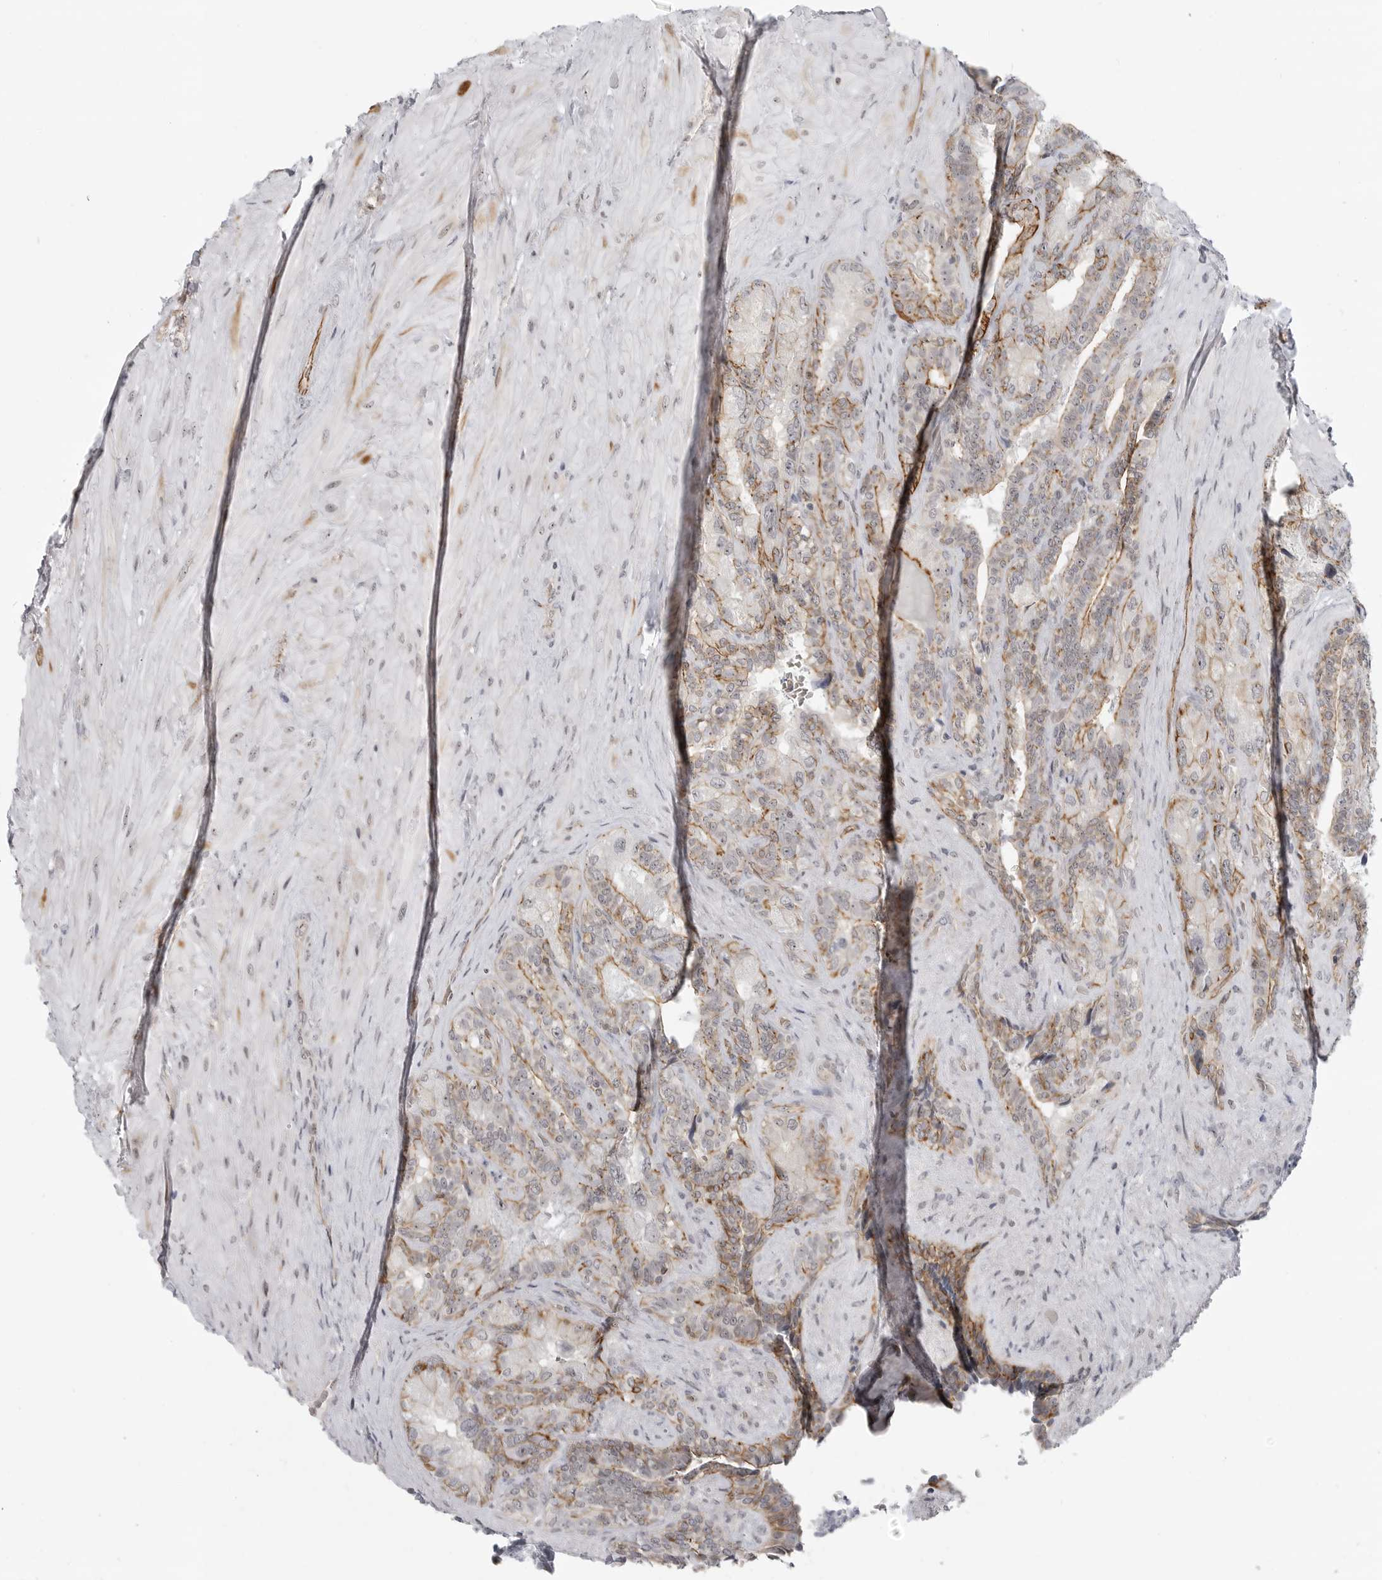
{"staining": {"intensity": "moderate", "quantity": "25%-75%", "location": "cytoplasmic/membranous"}, "tissue": "seminal vesicle", "cell_type": "Glandular cells", "image_type": "normal", "snomed": [{"axis": "morphology", "description": "Normal tissue, NOS"}, {"axis": "topography", "description": "Prostate"}, {"axis": "topography", "description": "Seminal veicle"}], "caption": "Protein staining exhibits moderate cytoplasmic/membranous positivity in about 25%-75% of glandular cells in benign seminal vesicle. (DAB (3,3'-diaminobenzidine) IHC, brown staining for protein, blue staining for nuclei).", "gene": "CEP295NL", "patient": {"sex": "male", "age": 67}}